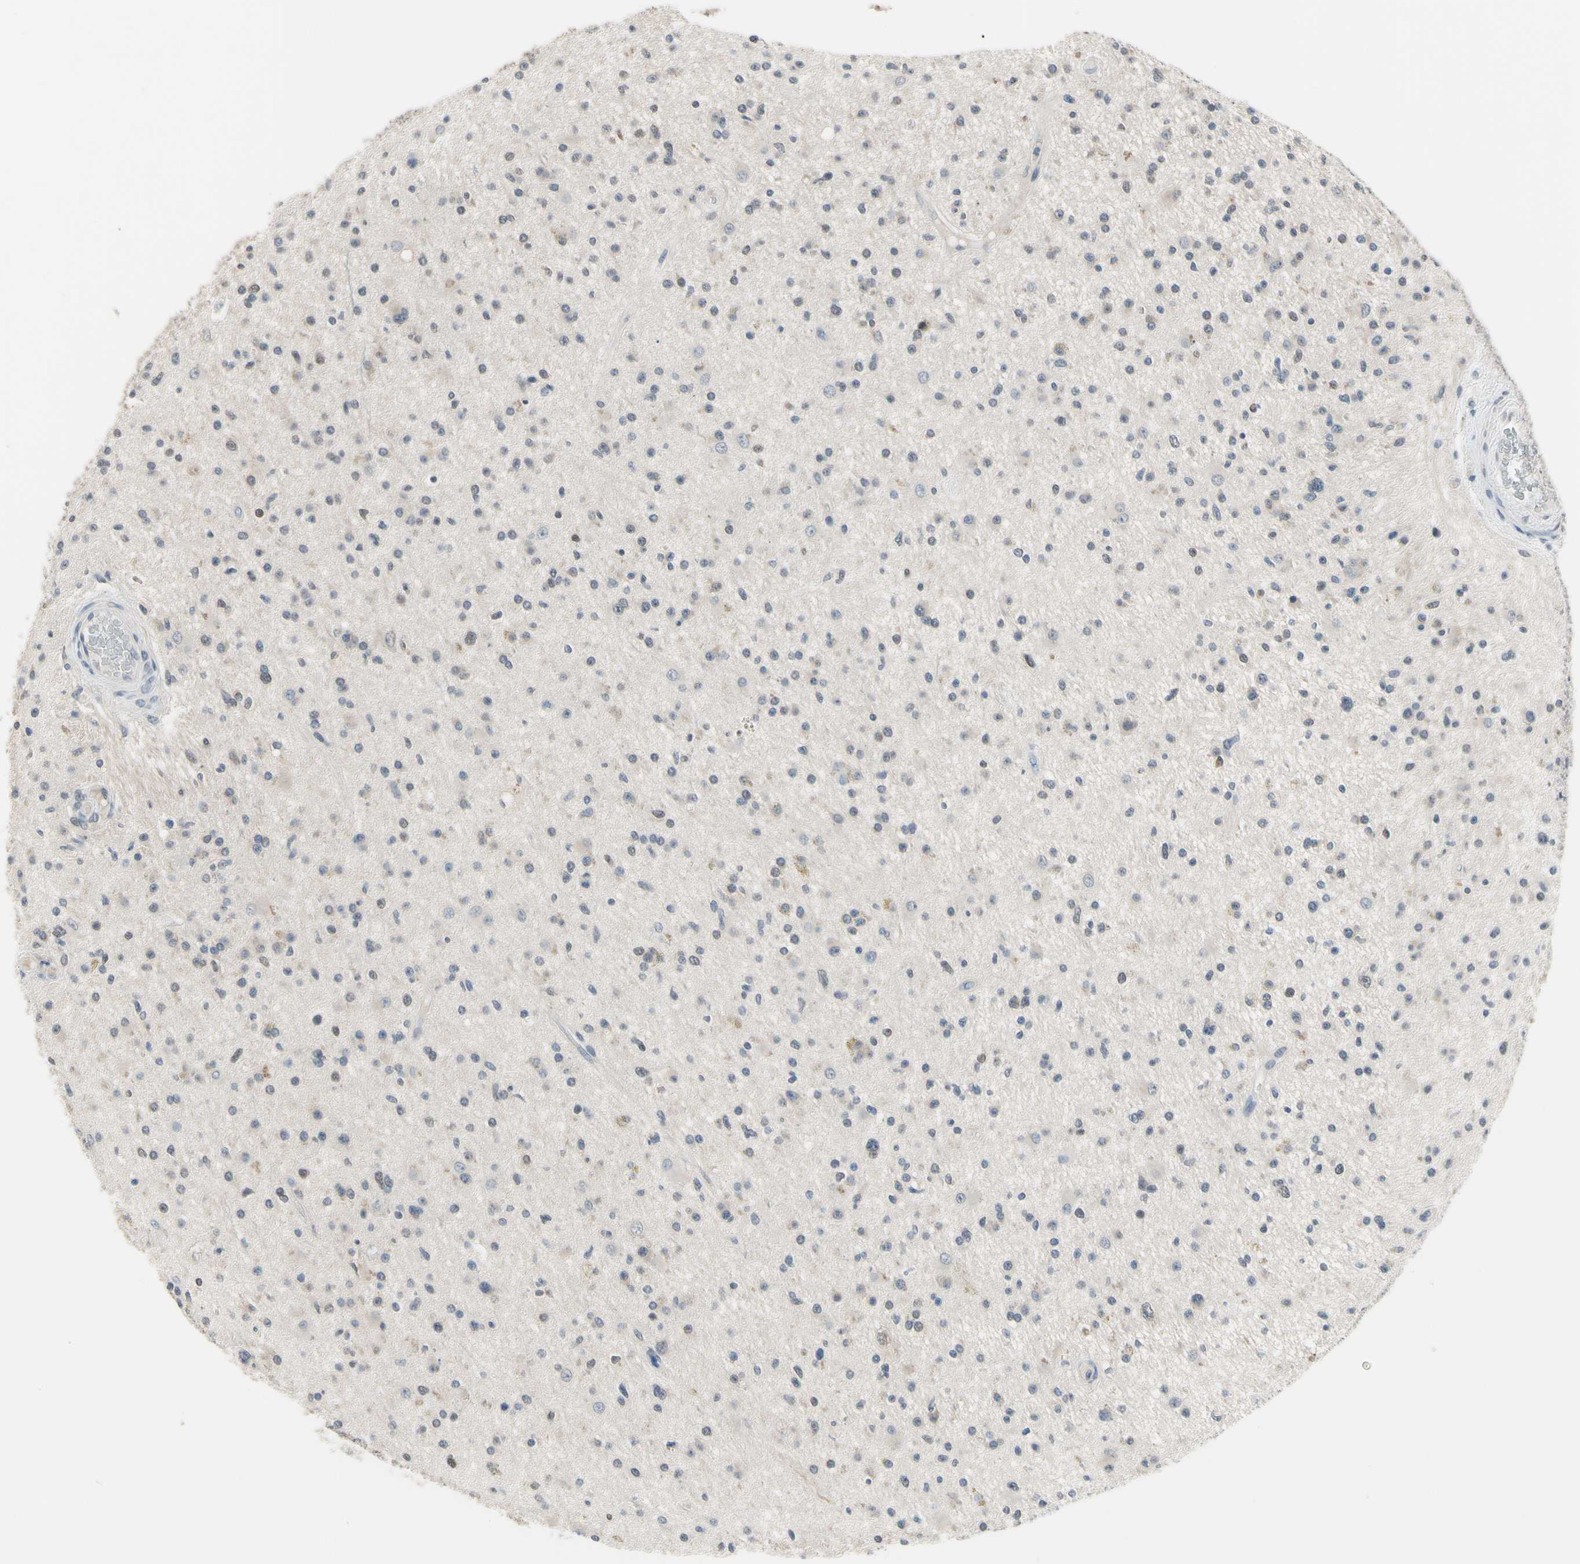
{"staining": {"intensity": "negative", "quantity": "none", "location": "none"}, "tissue": "glioma", "cell_type": "Tumor cells", "image_type": "cancer", "snomed": [{"axis": "morphology", "description": "Glioma, malignant, High grade"}, {"axis": "topography", "description": "Brain"}], "caption": "Immunohistochemistry of malignant glioma (high-grade) displays no positivity in tumor cells.", "gene": "HSPA4", "patient": {"sex": "male", "age": 33}}